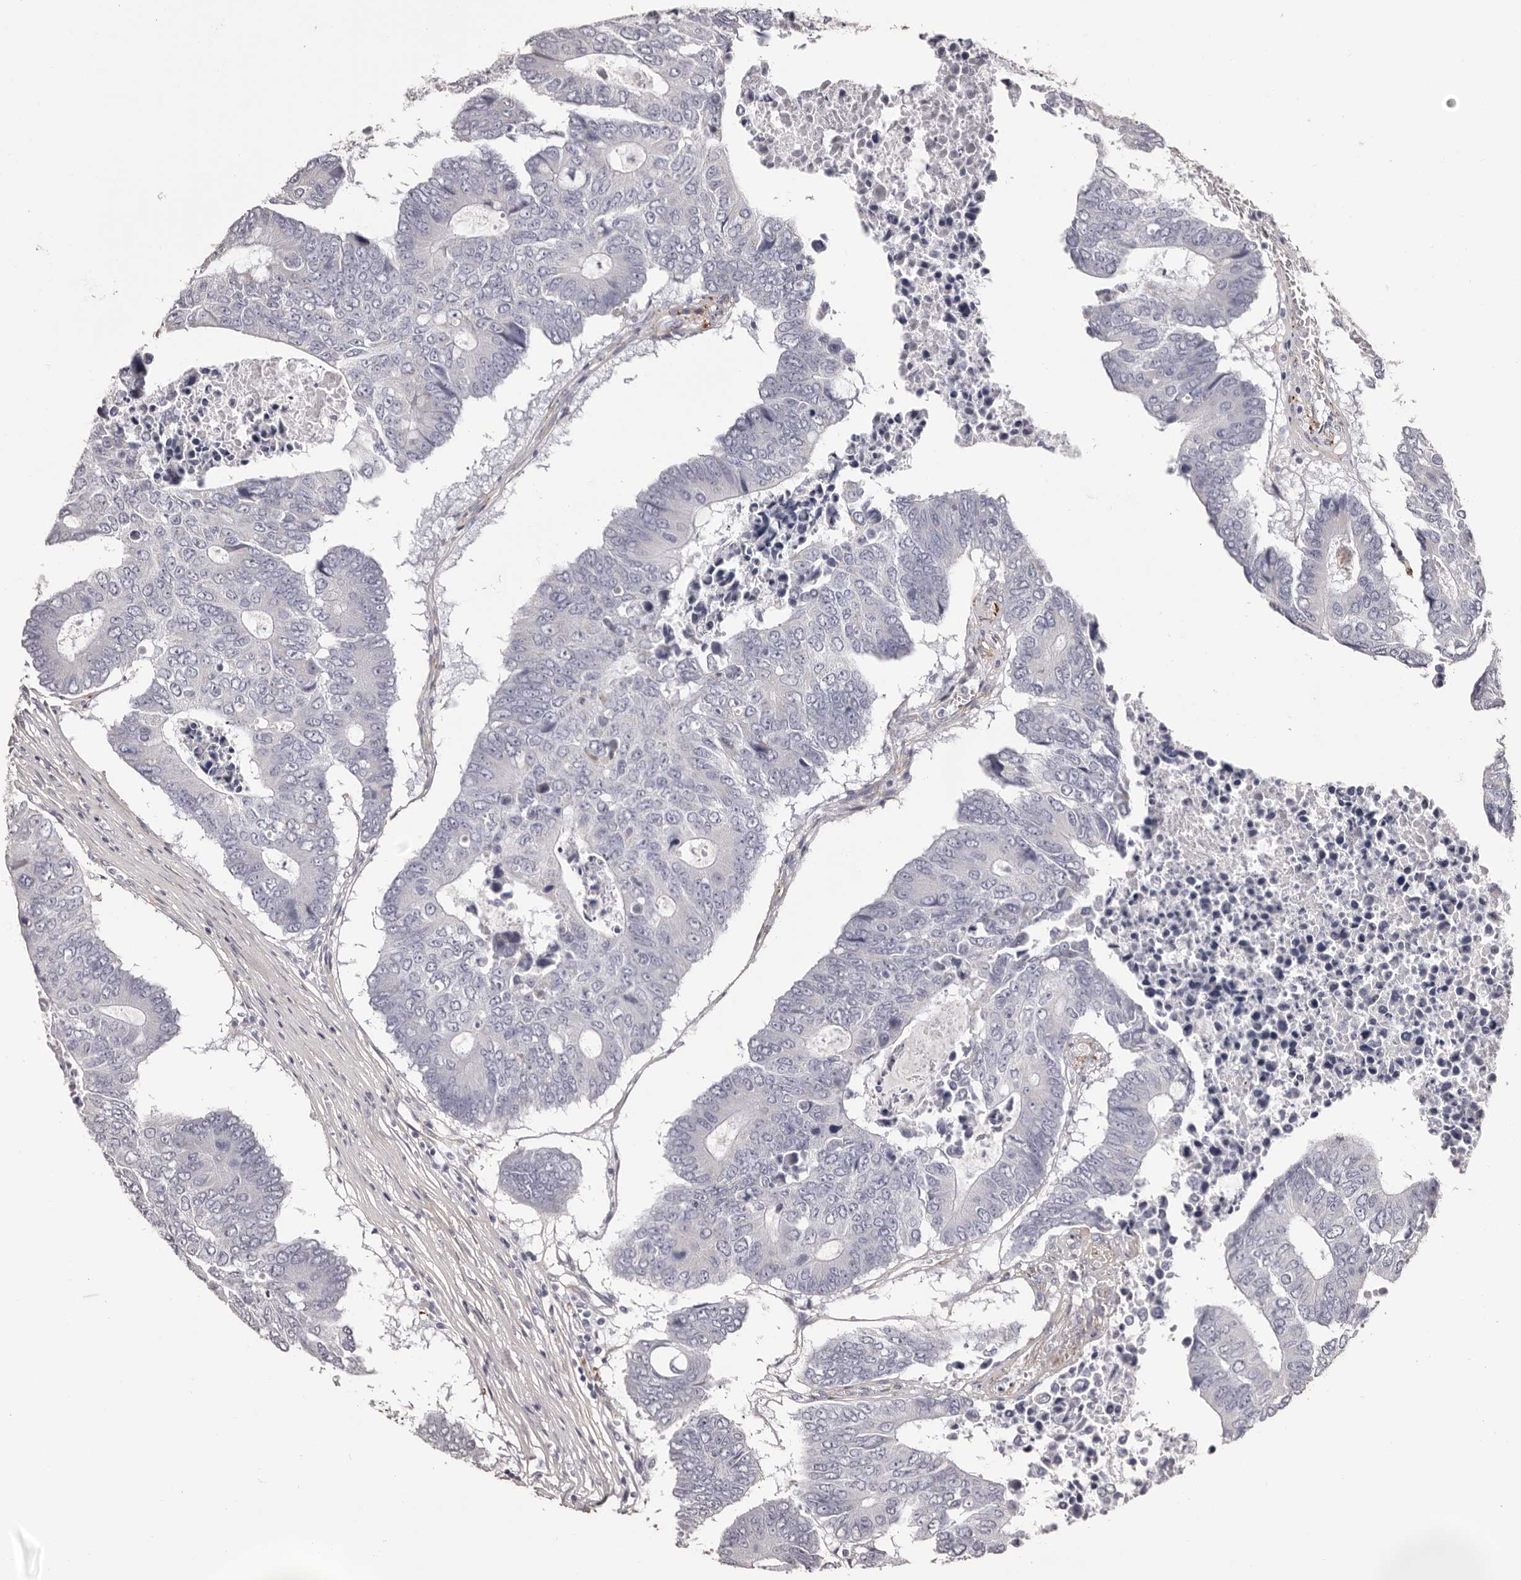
{"staining": {"intensity": "negative", "quantity": "none", "location": "none"}, "tissue": "colorectal cancer", "cell_type": "Tumor cells", "image_type": "cancer", "snomed": [{"axis": "morphology", "description": "Adenocarcinoma, NOS"}, {"axis": "topography", "description": "Colon"}], "caption": "Immunohistochemical staining of colorectal adenocarcinoma demonstrates no significant expression in tumor cells.", "gene": "COL6A1", "patient": {"sex": "male", "age": 87}}